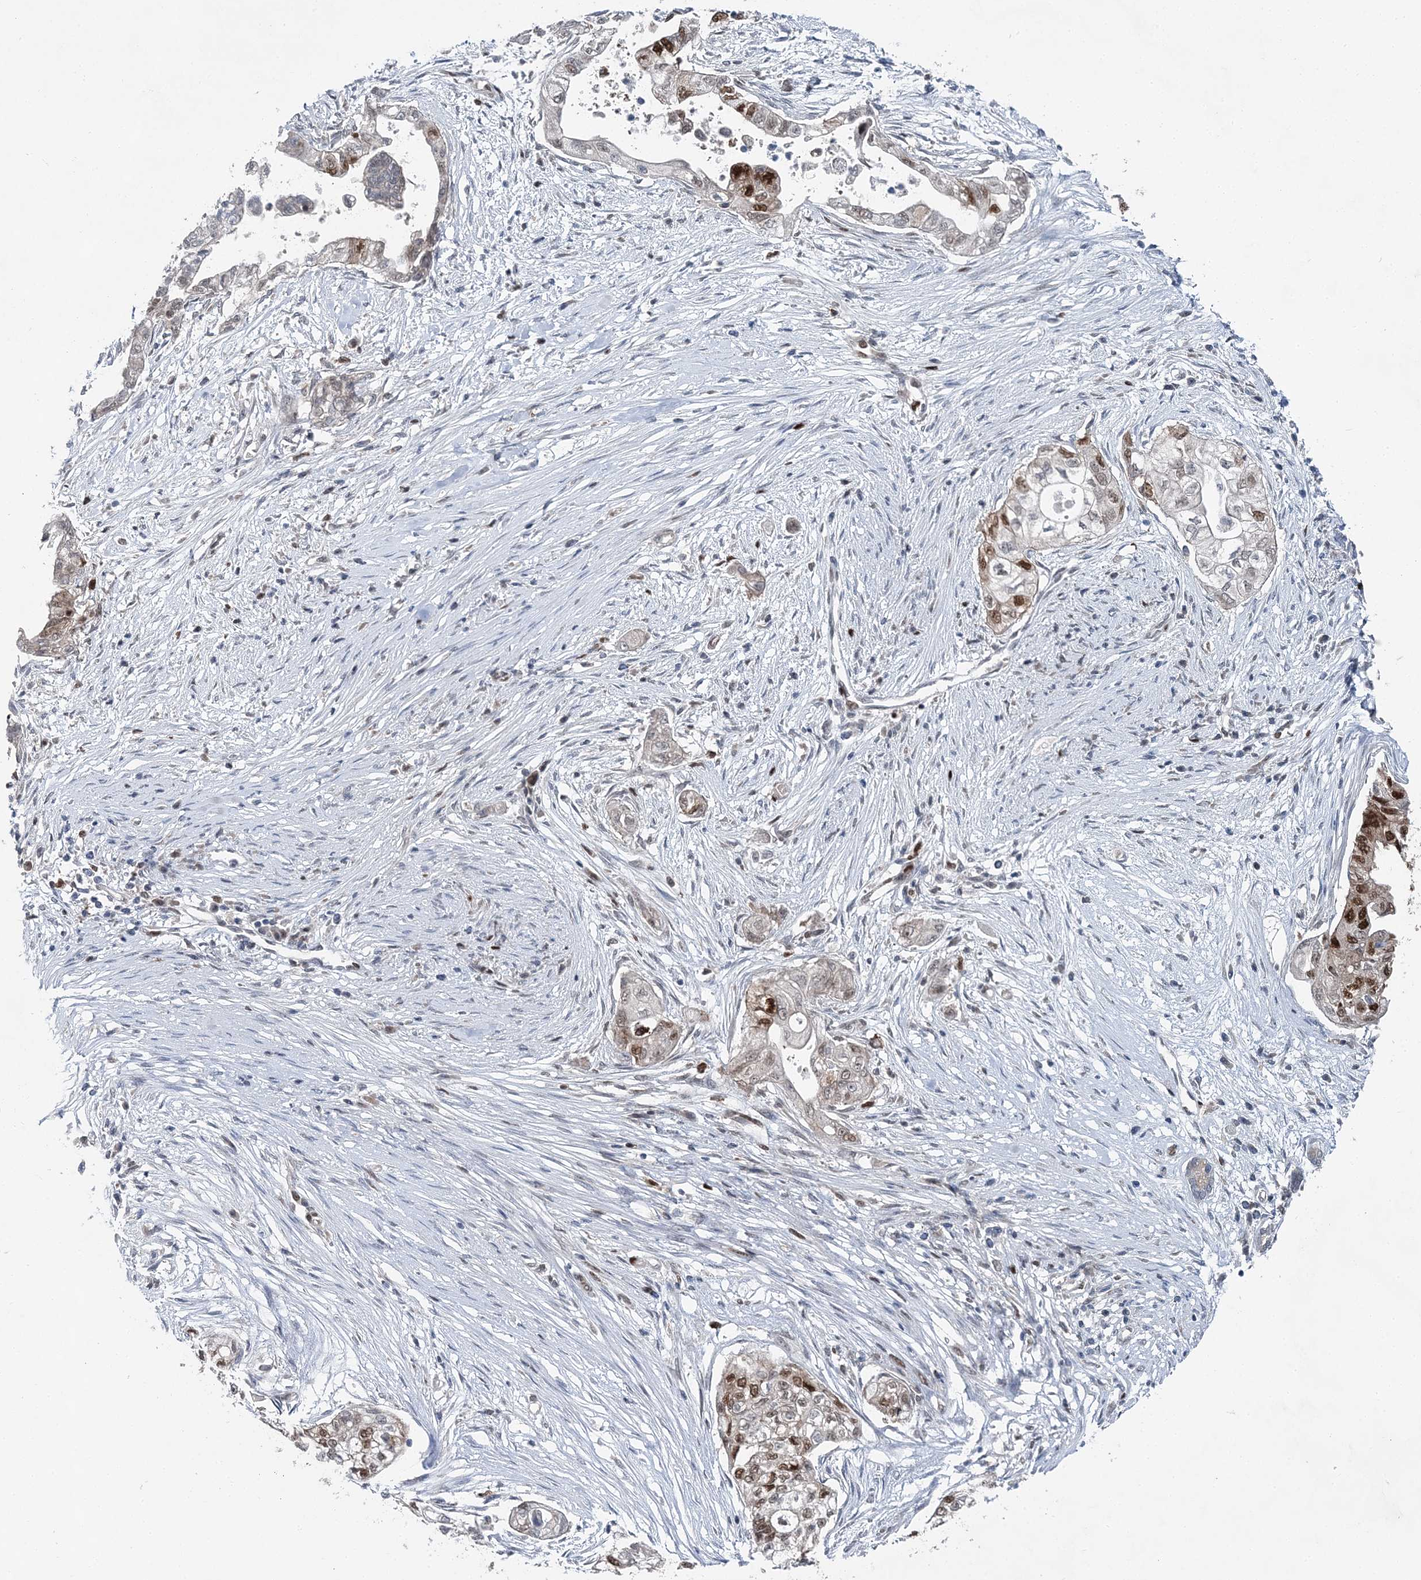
{"staining": {"intensity": "moderate", "quantity": "25%-75%", "location": "nuclear"}, "tissue": "pancreatic cancer", "cell_type": "Tumor cells", "image_type": "cancer", "snomed": [{"axis": "morphology", "description": "Adenocarcinoma, NOS"}, {"axis": "topography", "description": "Pancreas"}], "caption": "Moderate nuclear protein staining is appreciated in about 25%-75% of tumor cells in pancreatic cancer (adenocarcinoma). (brown staining indicates protein expression, while blue staining denotes nuclei).", "gene": "HAT1", "patient": {"sex": "male", "age": 72}}